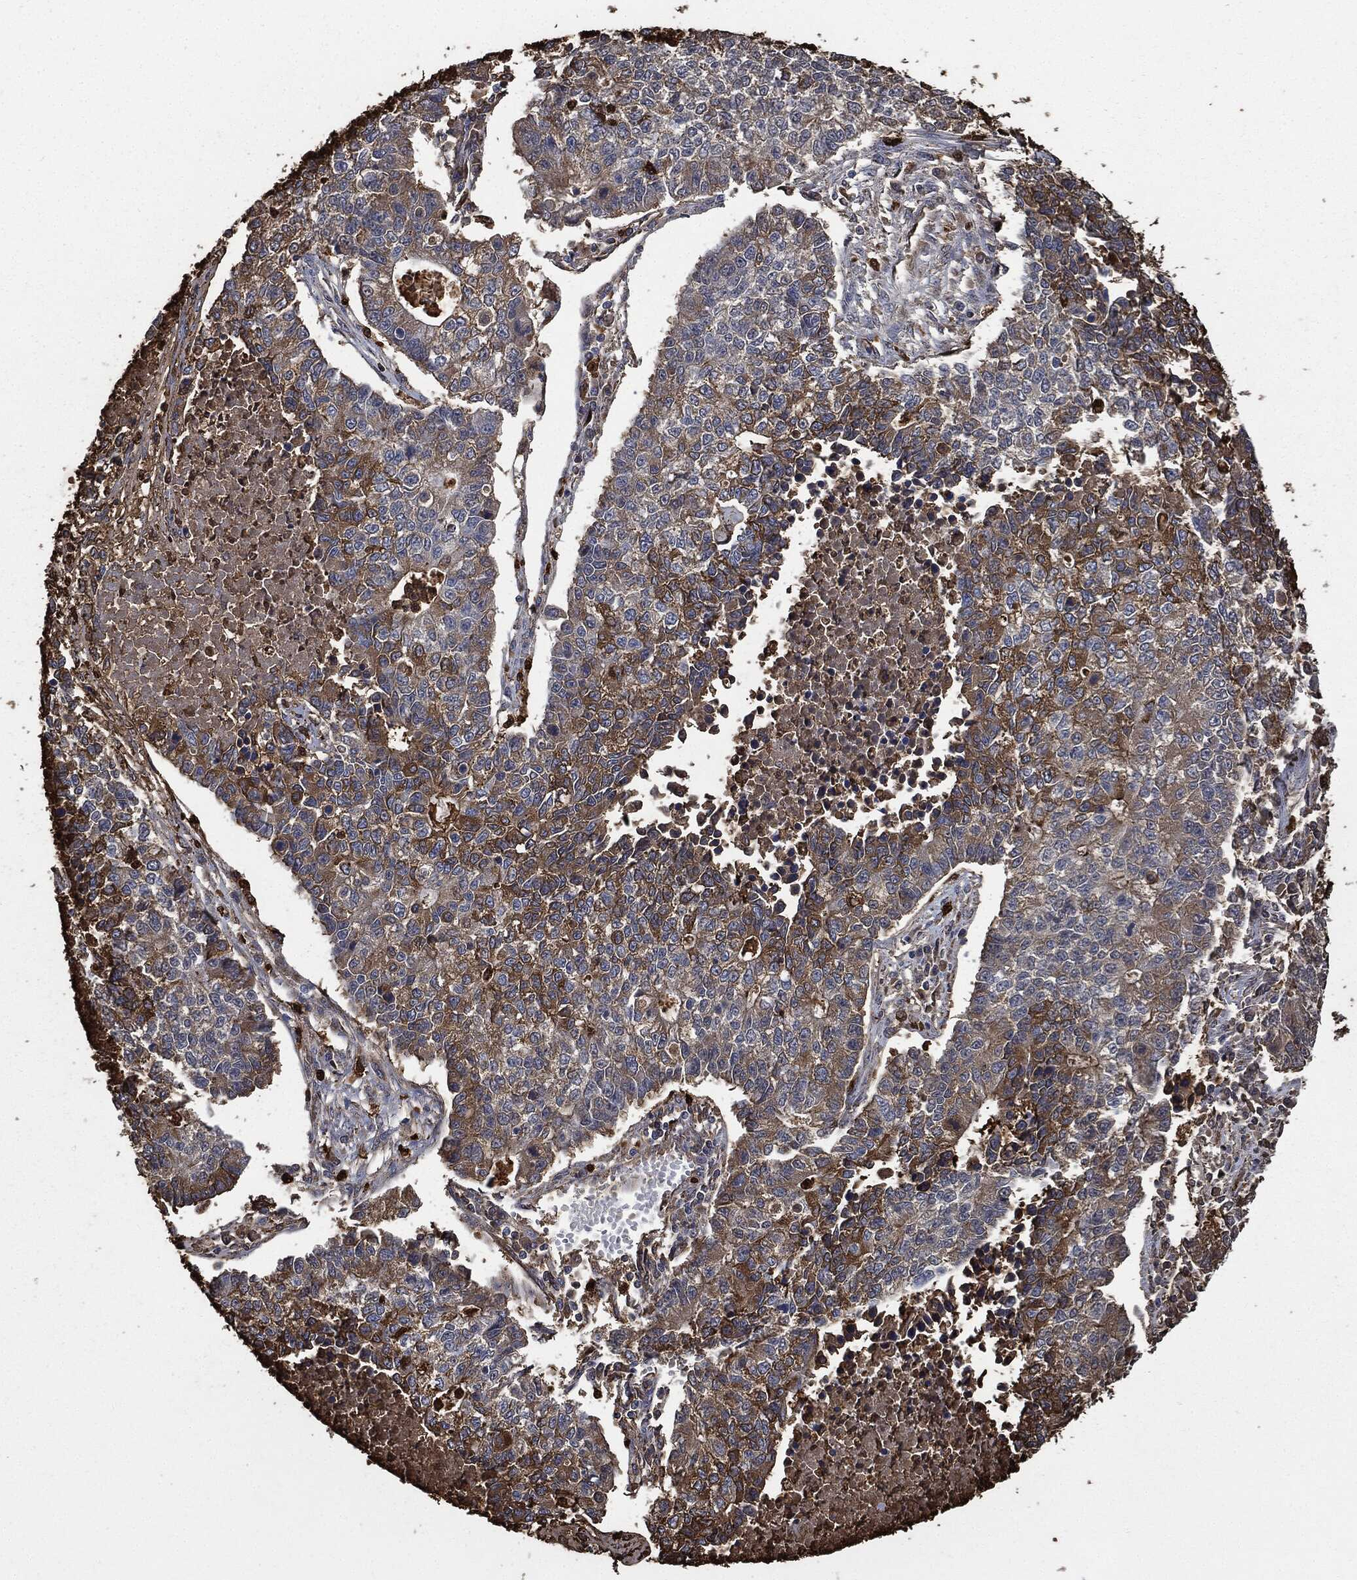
{"staining": {"intensity": "moderate", "quantity": "25%-75%", "location": "cytoplasmic/membranous"}, "tissue": "lung cancer", "cell_type": "Tumor cells", "image_type": "cancer", "snomed": [{"axis": "morphology", "description": "Adenocarcinoma, NOS"}, {"axis": "topography", "description": "Lung"}], "caption": "This histopathology image exhibits immunohistochemistry (IHC) staining of lung adenocarcinoma, with medium moderate cytoplasmic/membranous positivity in approximately 25%-75% of tumor cells.", "gene": "S100A9", "patient": {"sex": "male", "age": 57}}